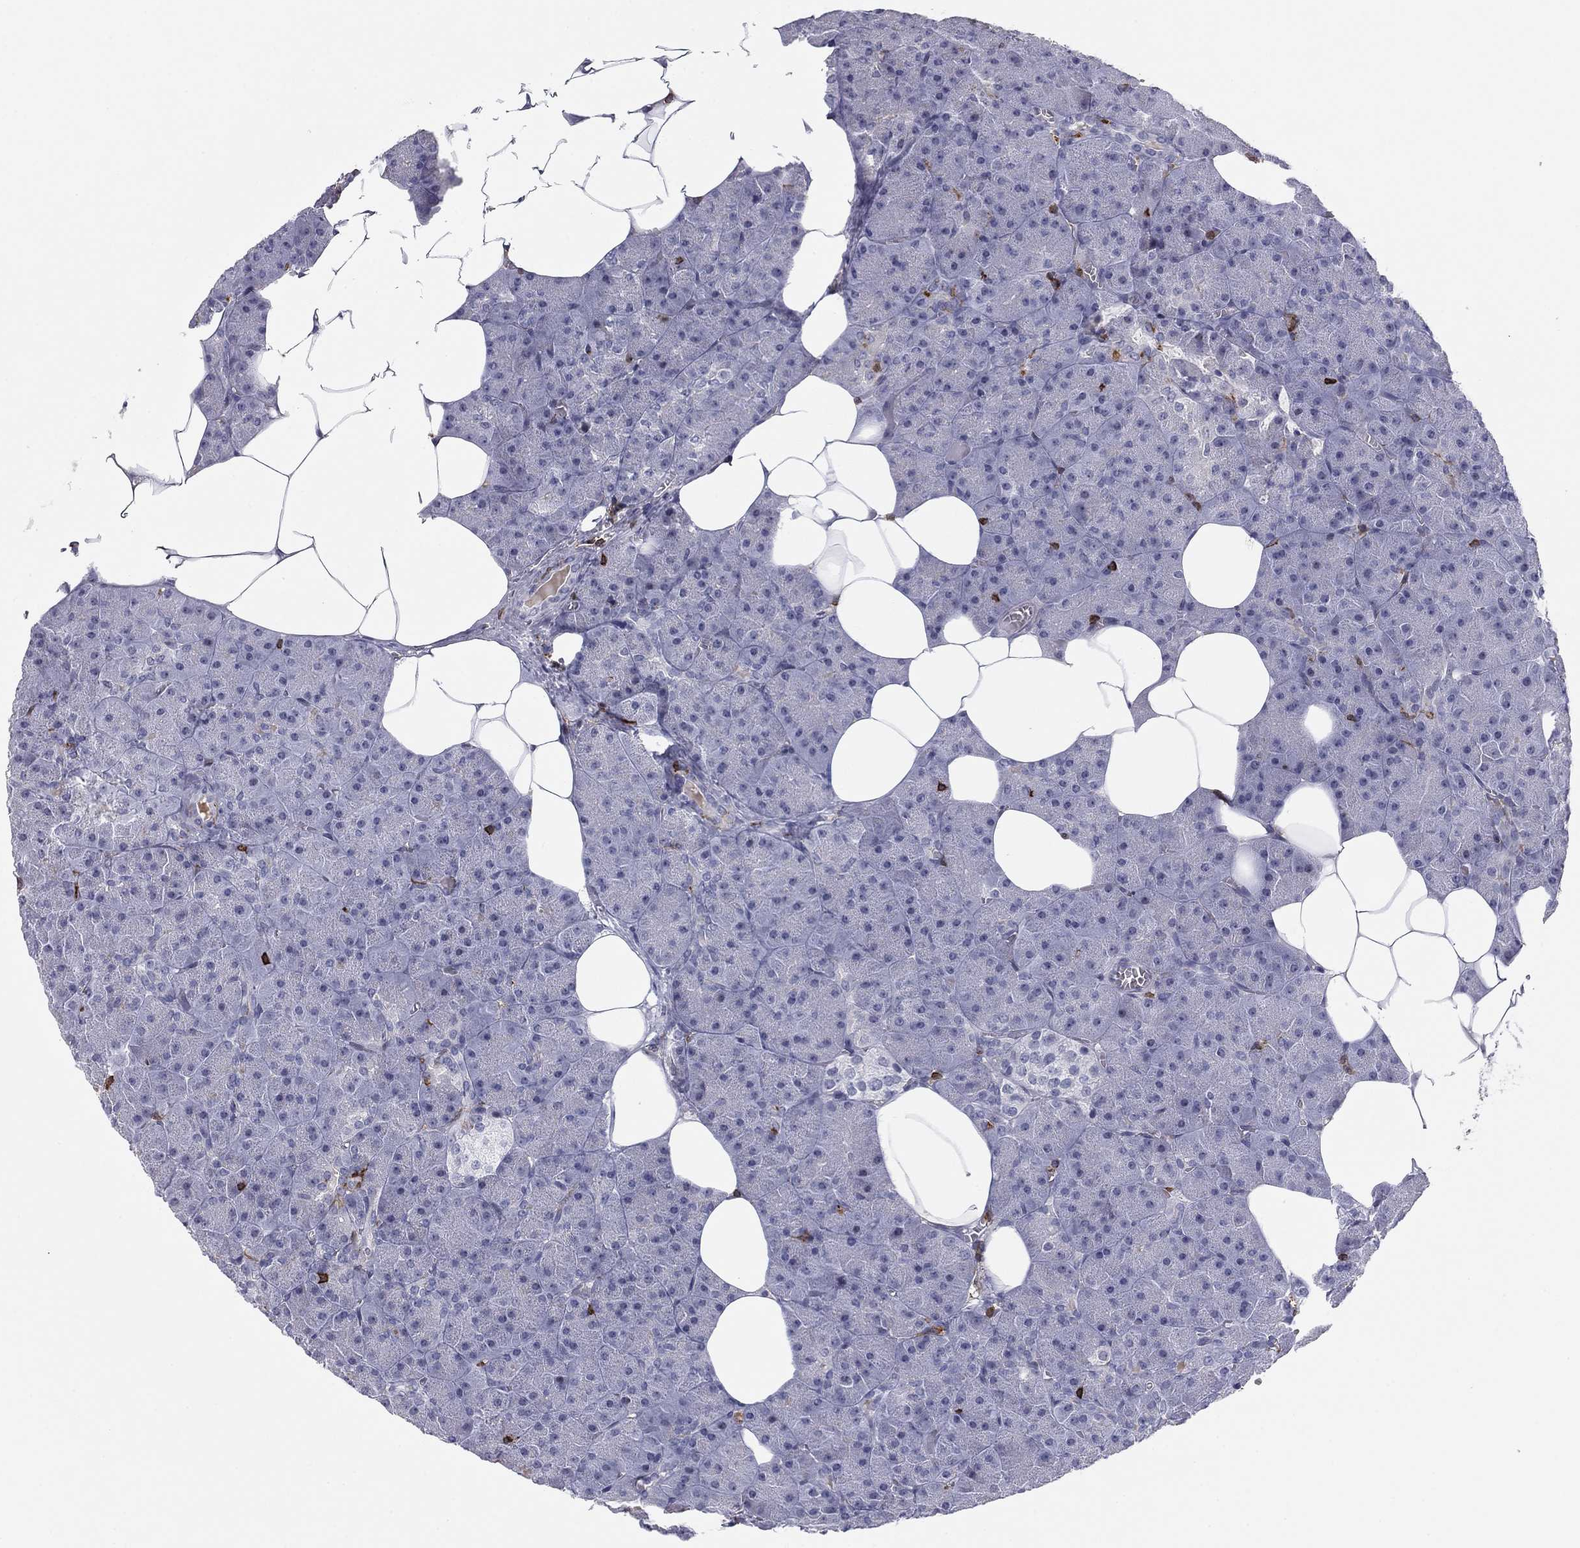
{"staining": {"intensity": "negative", "quantity": "none", "location": "none"}, "tissue": "pancreas", "cell_type": "Exocrine glandular cells", "image_type": "normal", "snomed": [{"axis": "morphology", "description": "Normal tissue, NOS"}, {"axis": "topography", "description": "Pancreas"}], "caption": "The photomicrograph displays no staining of exocrine glandular cells in unremarkable pancreas.", "gene": "ARHGAP27", "patient": {"sex": "male", "age": 61}}